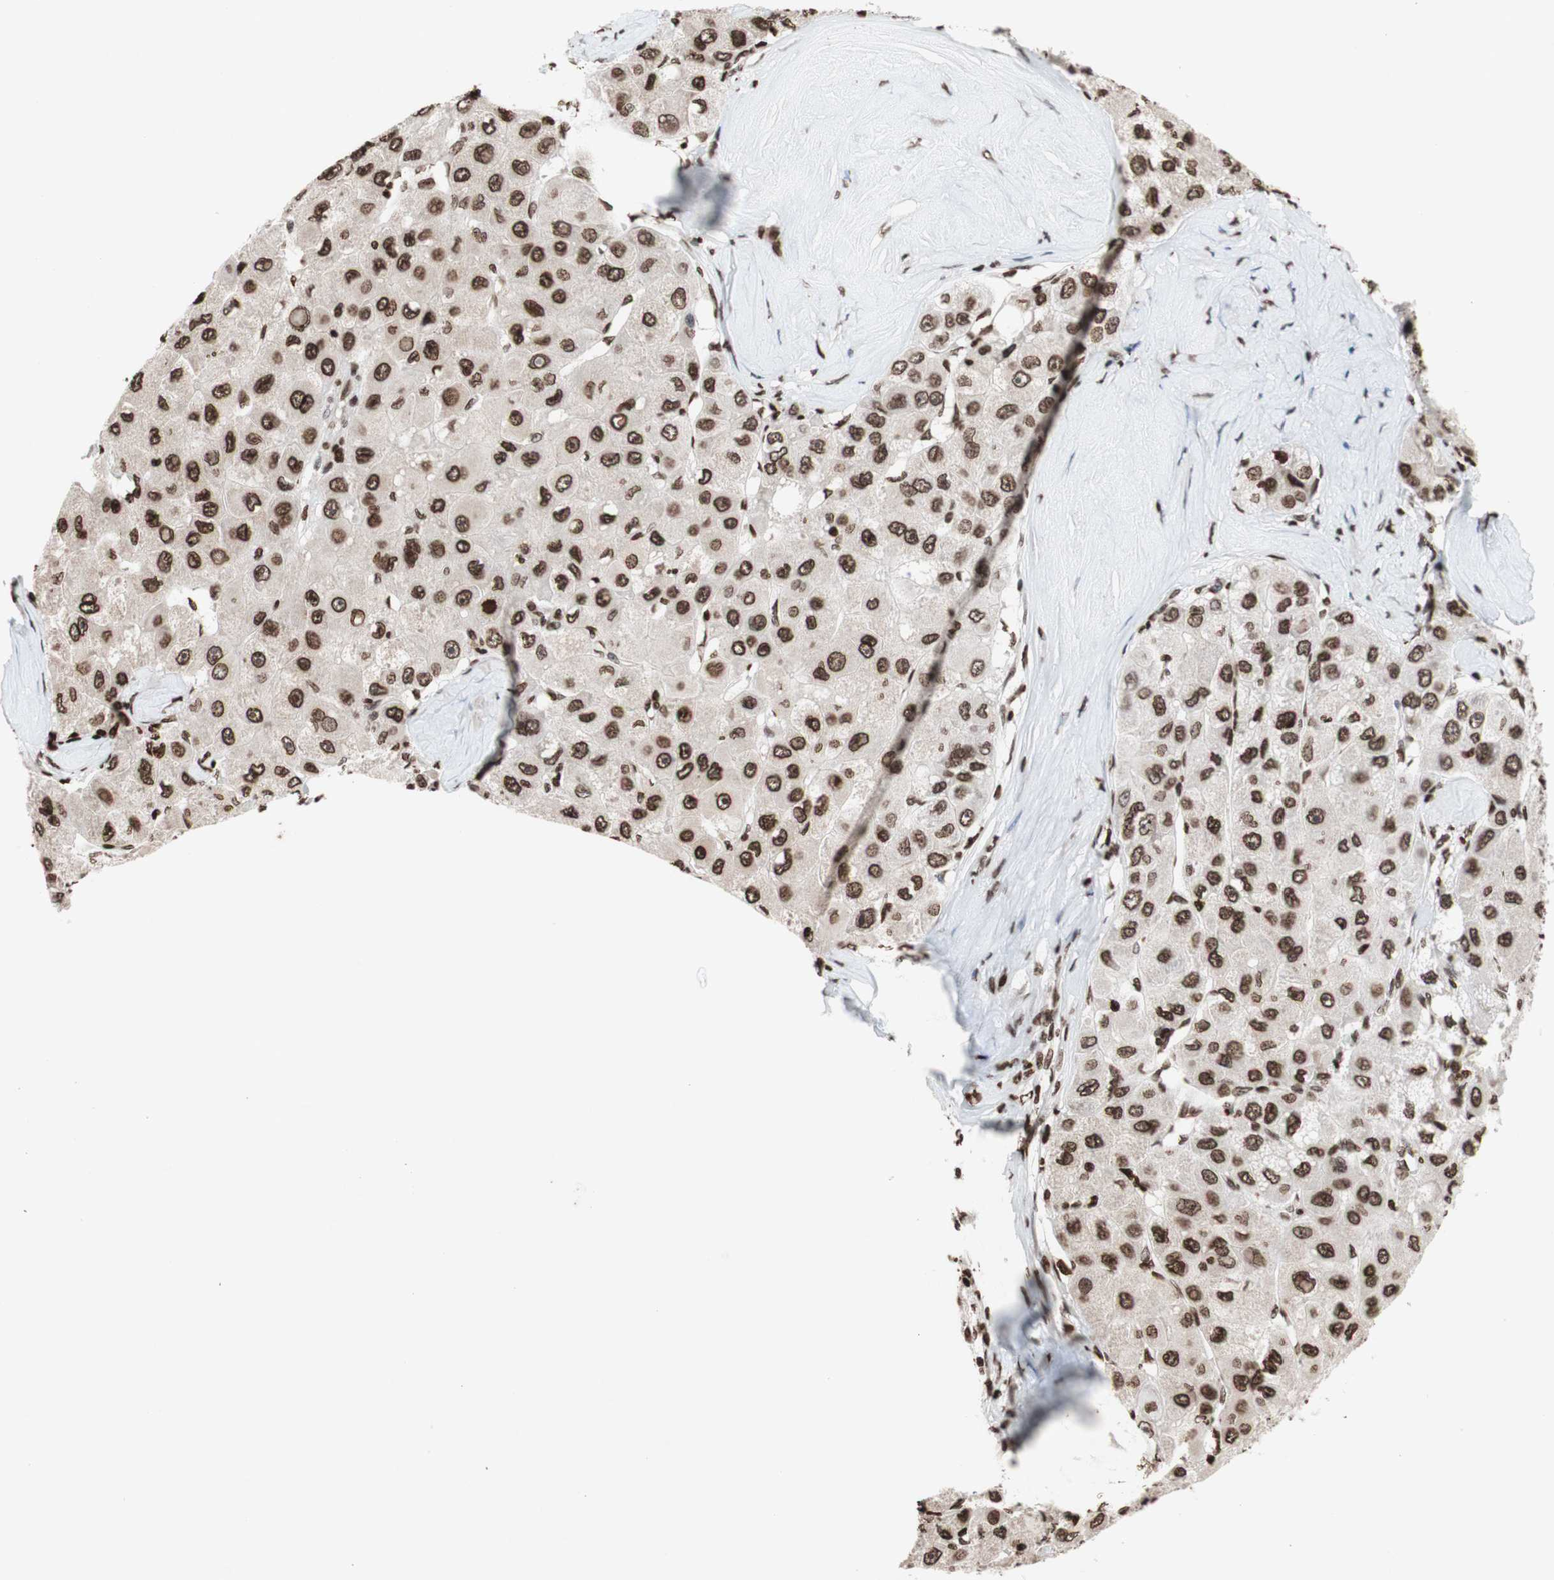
{"staining": {"intensity": "moderate", "quantity": ">75%", "location": "nuclear"}, "tissue": "liver cancer", "cell_type": "Tumor cells", "image_type": "cancer", "snomed": [{"axis": "morphology", "description": "Carcinoma, Hepatocellular, NOS"}, {"axis": "topography", "description": "Liver"}], "caption": "Tumor cells show moderate nuclear expression in about >75% of cells in liver hepatocellular carcinoma.", "gene": "NCOA3", "patient": {"sex": "male", "age": 80}}